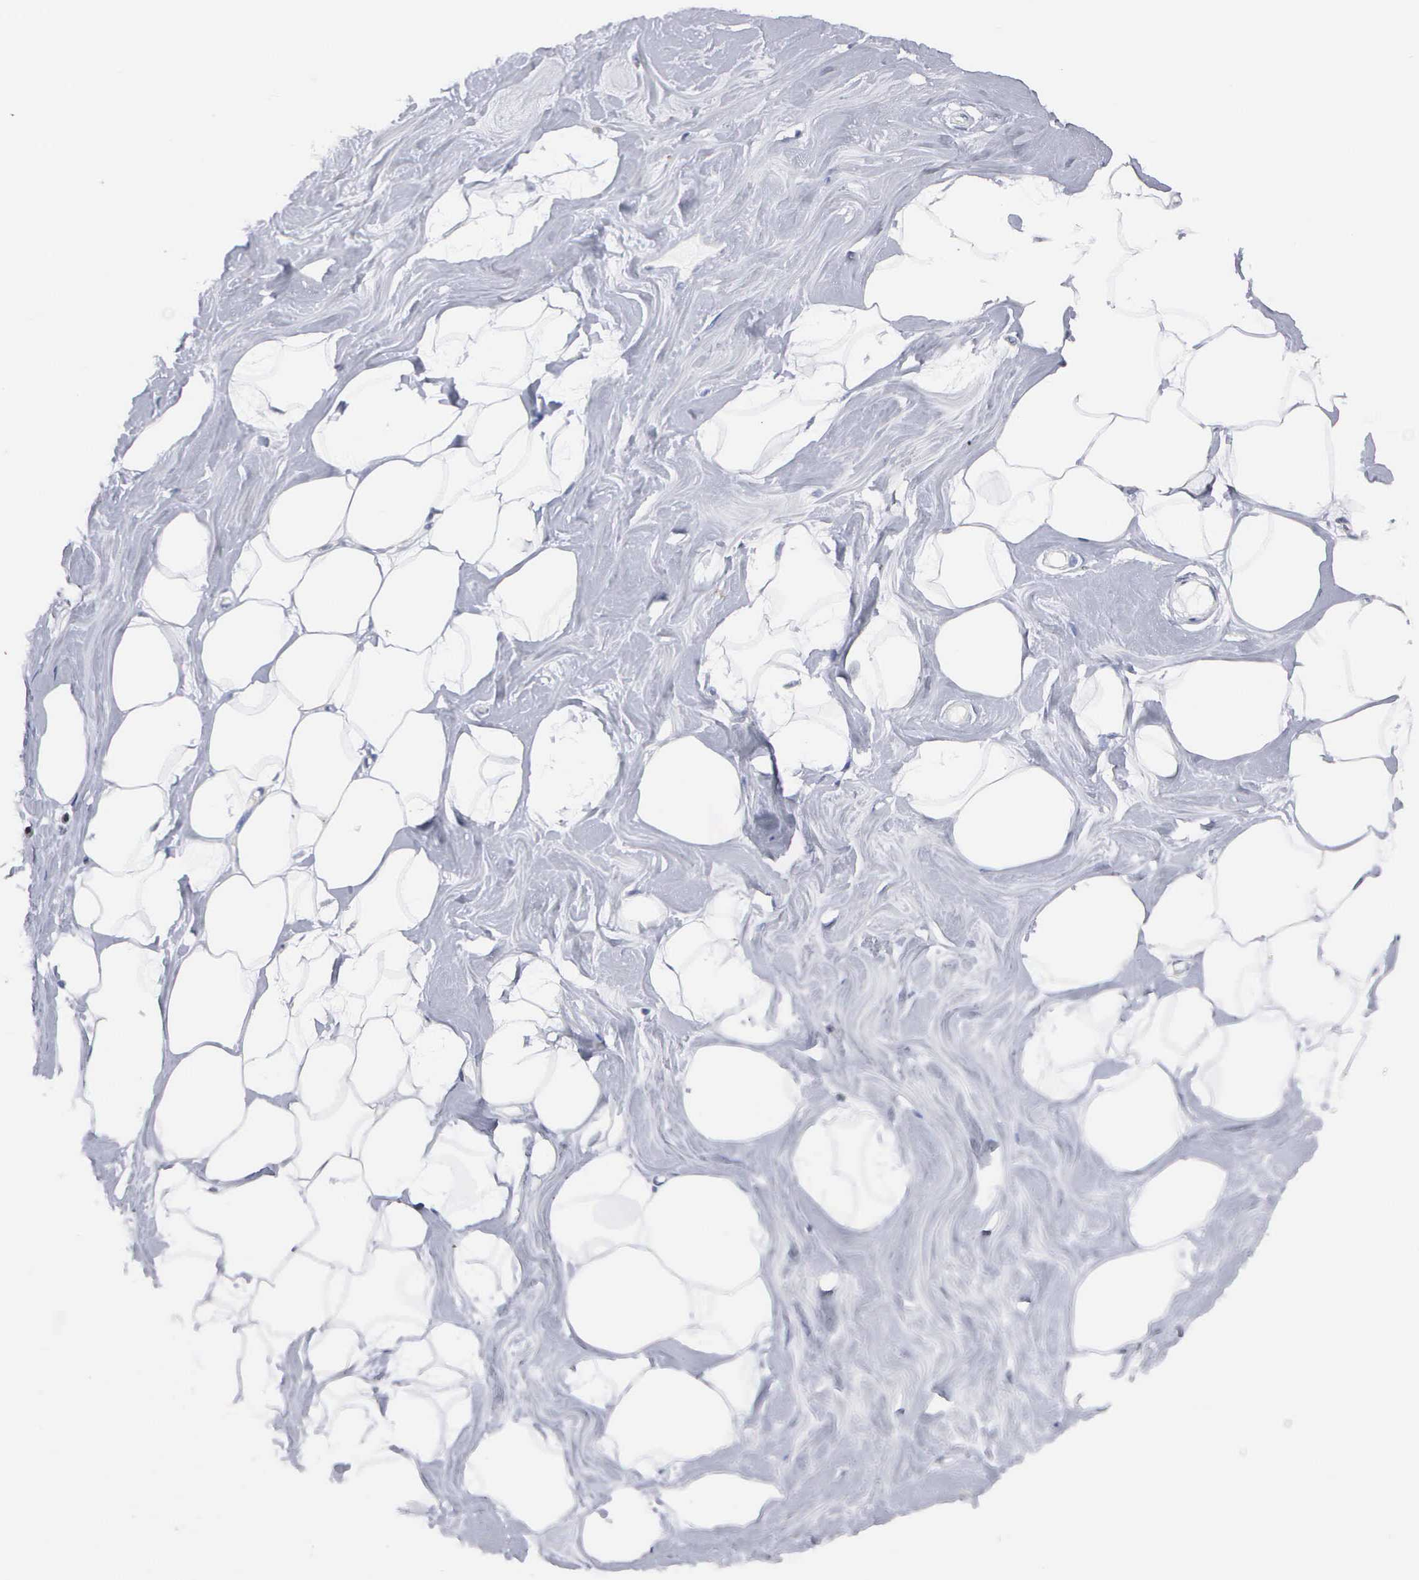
{"staining": {"intensity": "negative", "quantity": "none", "location": "none"}, "tissue": "adipose tissue", "cell_type": "Adipocytes", "image_type": "normal", "snomed": [{"axis": "morphology", "description": "Normal tissue, NOS"}, {"axis": "topography", "description": "Breast"}], "caption": "High power microscopy photomicrograph of an immunohistochemistry photomicrograph of normal adipose tissue, revealing no significant positivity in adipocytes.", "gene": "KDM6A", "patient": {"sex": "female", "age": 44}}